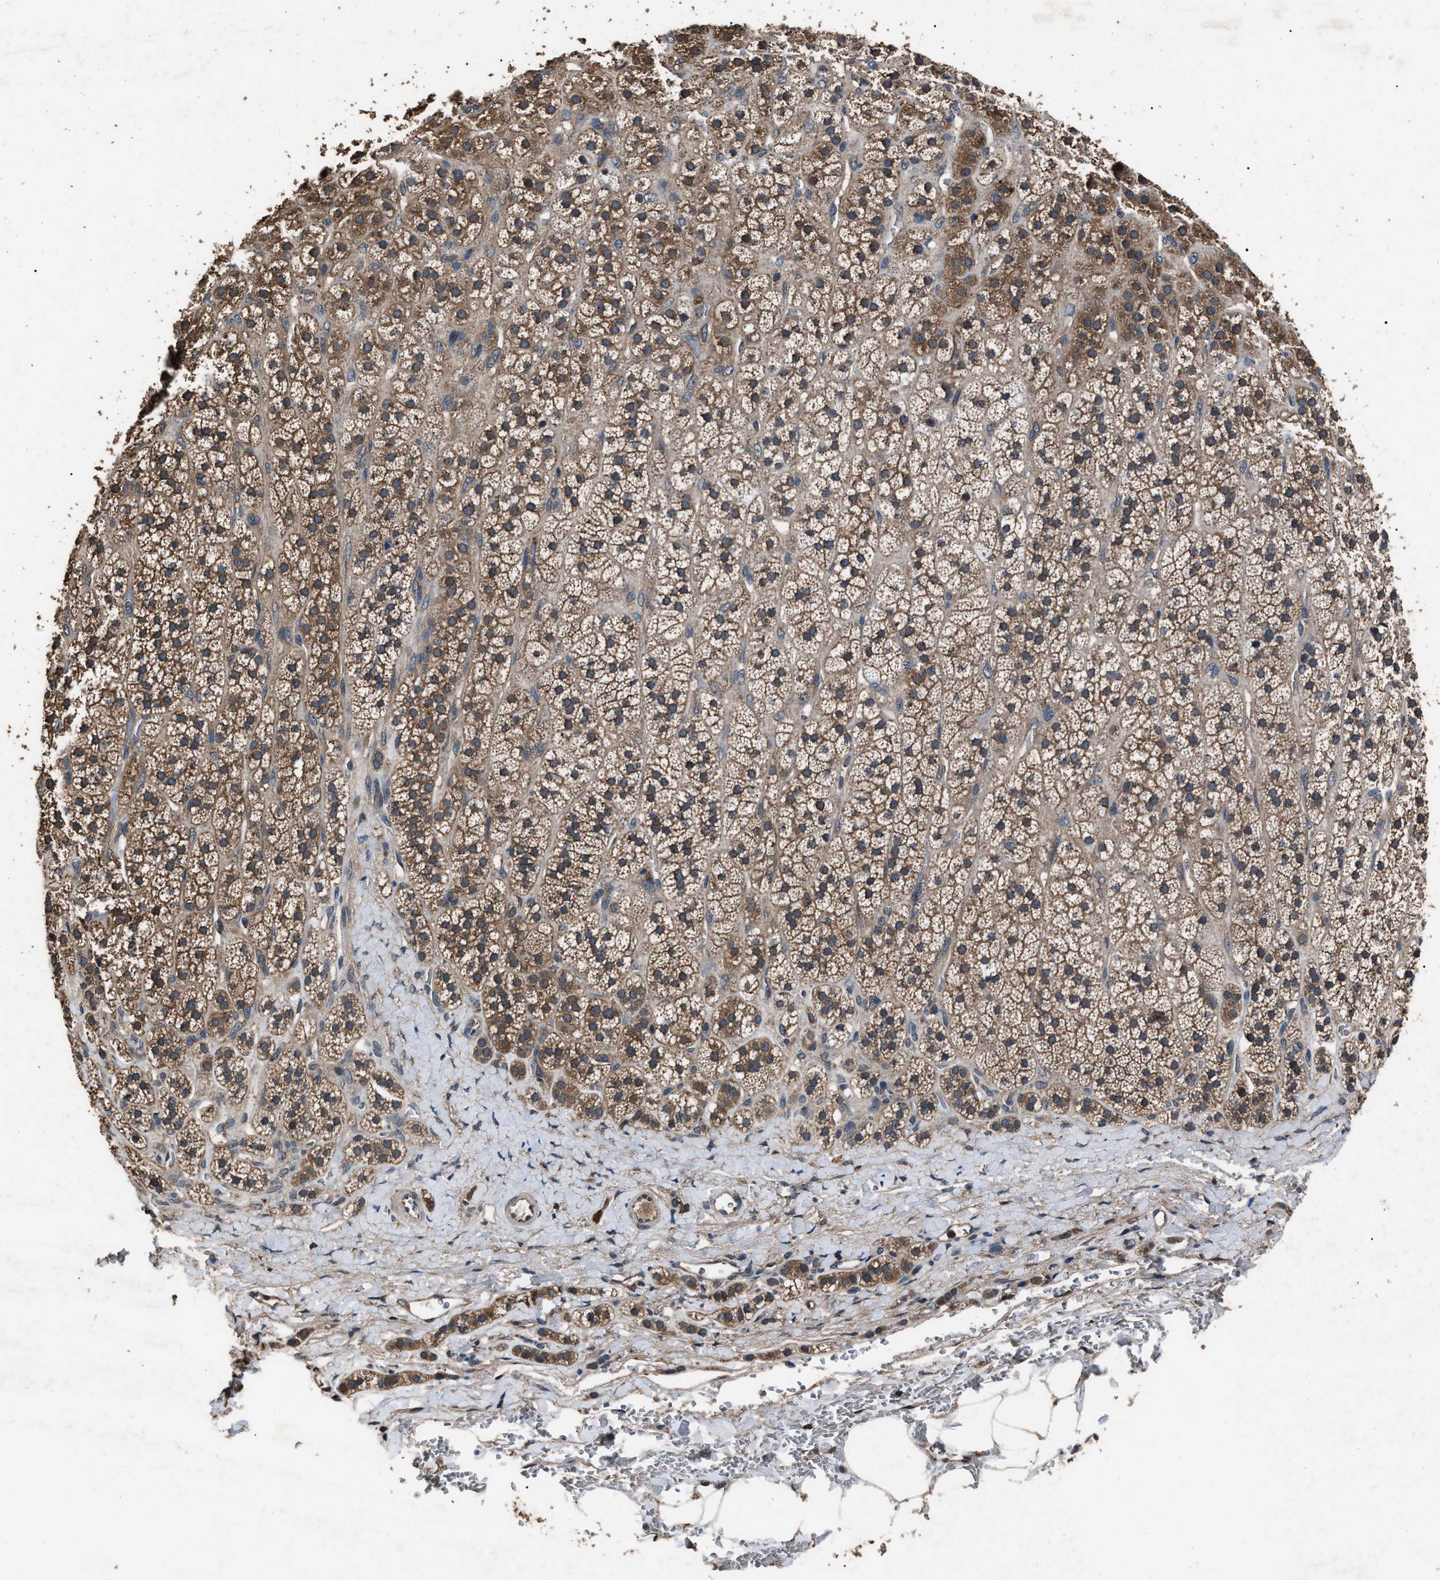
{"staining": {"intensity": "moderate", "quantity": ">75%", "location": "cytoplasmic/membranous"}, "tissue": "adrenal gland", "cell_type": "Glandular cells", "image_type": "normal", "snomed": [{"axis": "morphology", "description": "Normal tissue, NOS"}, {"axis": "topography", "description": "Adrenal gland"}], "caption": "Protein analysis of normal adrenal gland demonstrates moderate cytoplasmic/membranous positivity in about >75% of glandular cells. The staining is performed using DAB brown chromogen to label protein expression. The nuclei are counter-stained blue using hematoxylin.", "gene": "RNF216", "patient": {"sex": "male", "age": 56}}